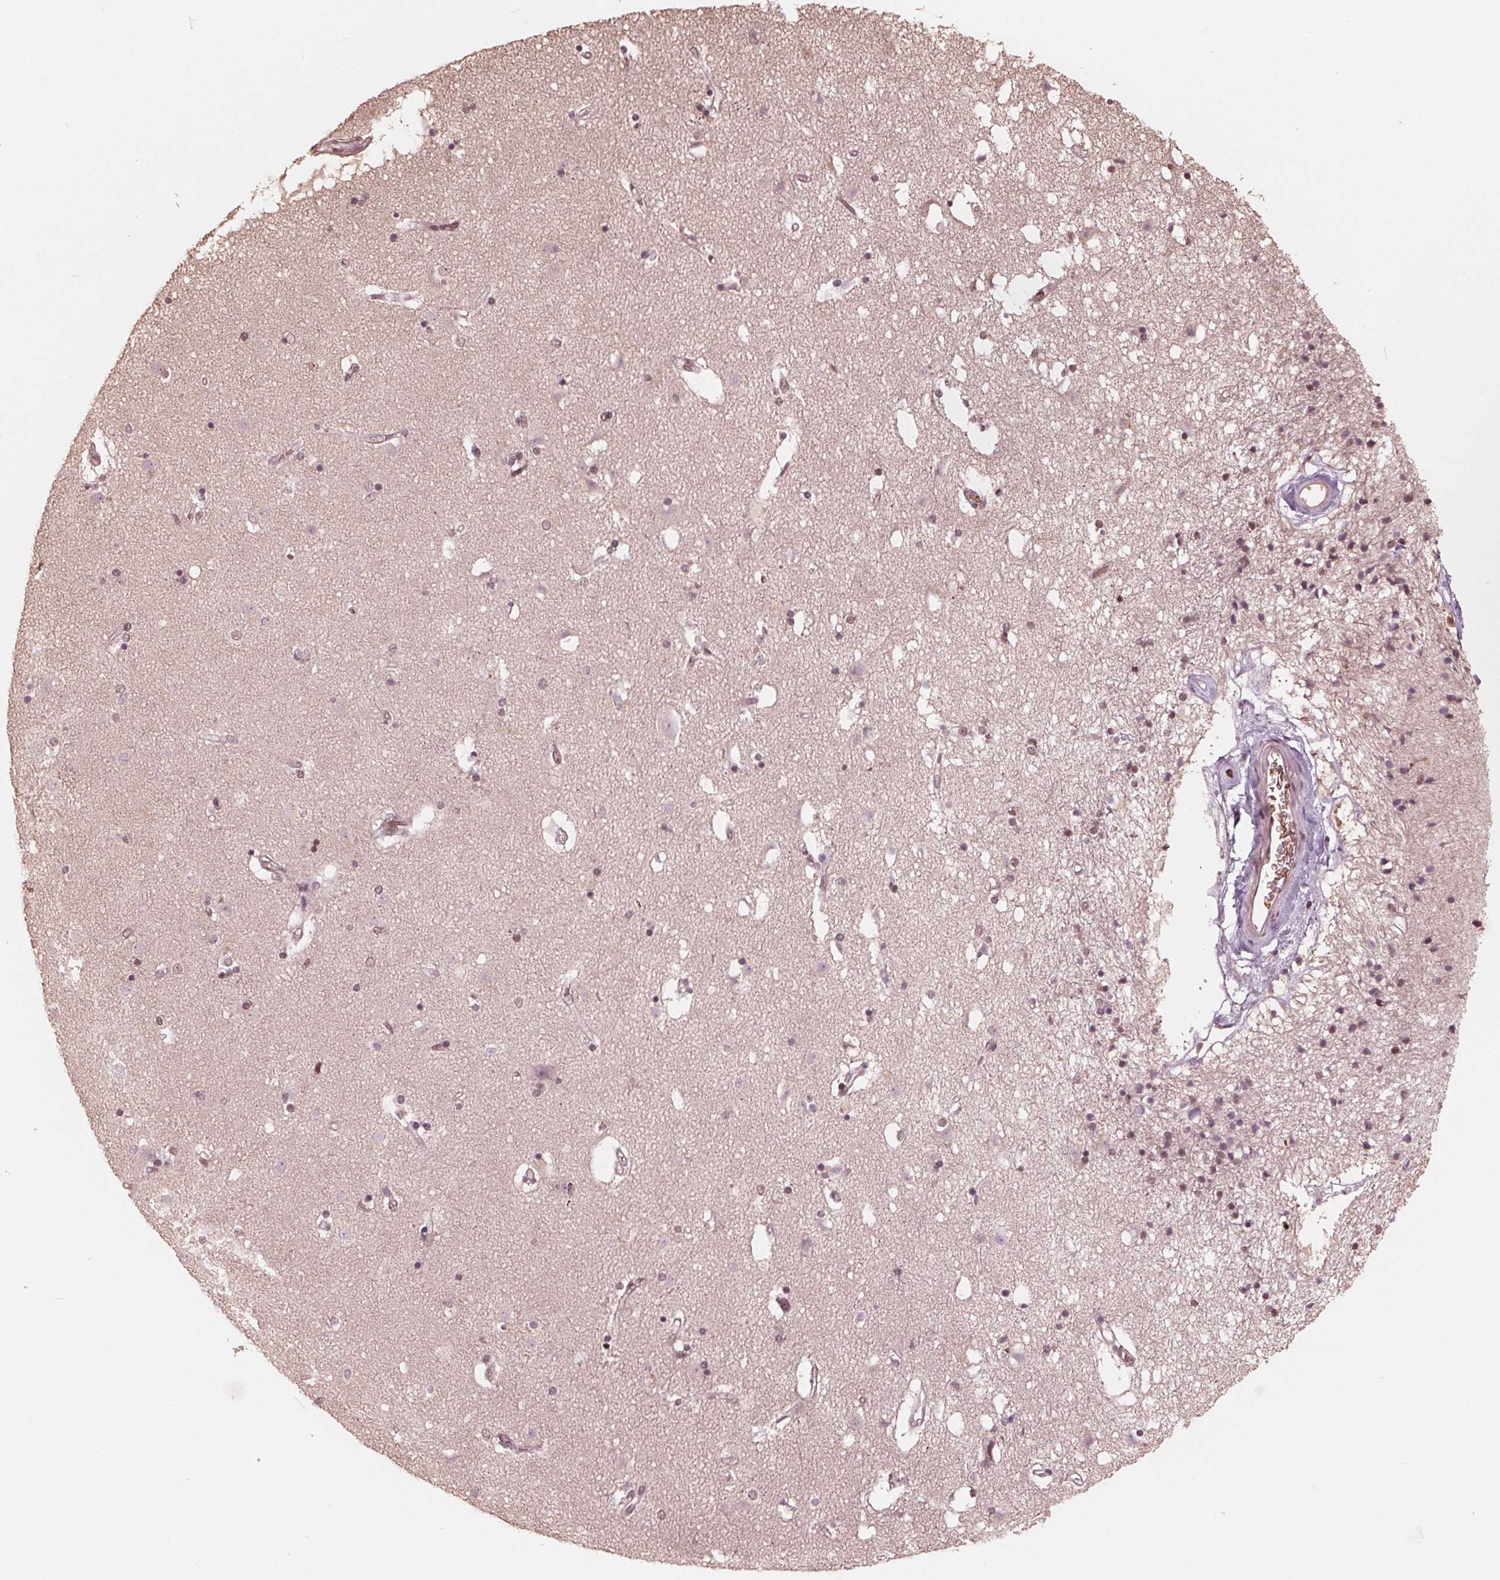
{"staining": {"intensity": "weak", "quantity": "<25%", "location": "nuclear"}, "tissue": "caudate", "cell_type": "Glial cells", "image_type": "normal", "snomed": [{"axis": "morphology", "description": "Normal tissue, NOS"}, {"axis": "topography", "description": "Lateral ventricle wall"}], "caption": "DAB (3,3'-diaminobenzidine) immunohistochemical staining of benign caudate exhibits no significant positivity in glial cells.", "gene": "HIRIP3", "patient": {"sex": "female", "age": 71}}